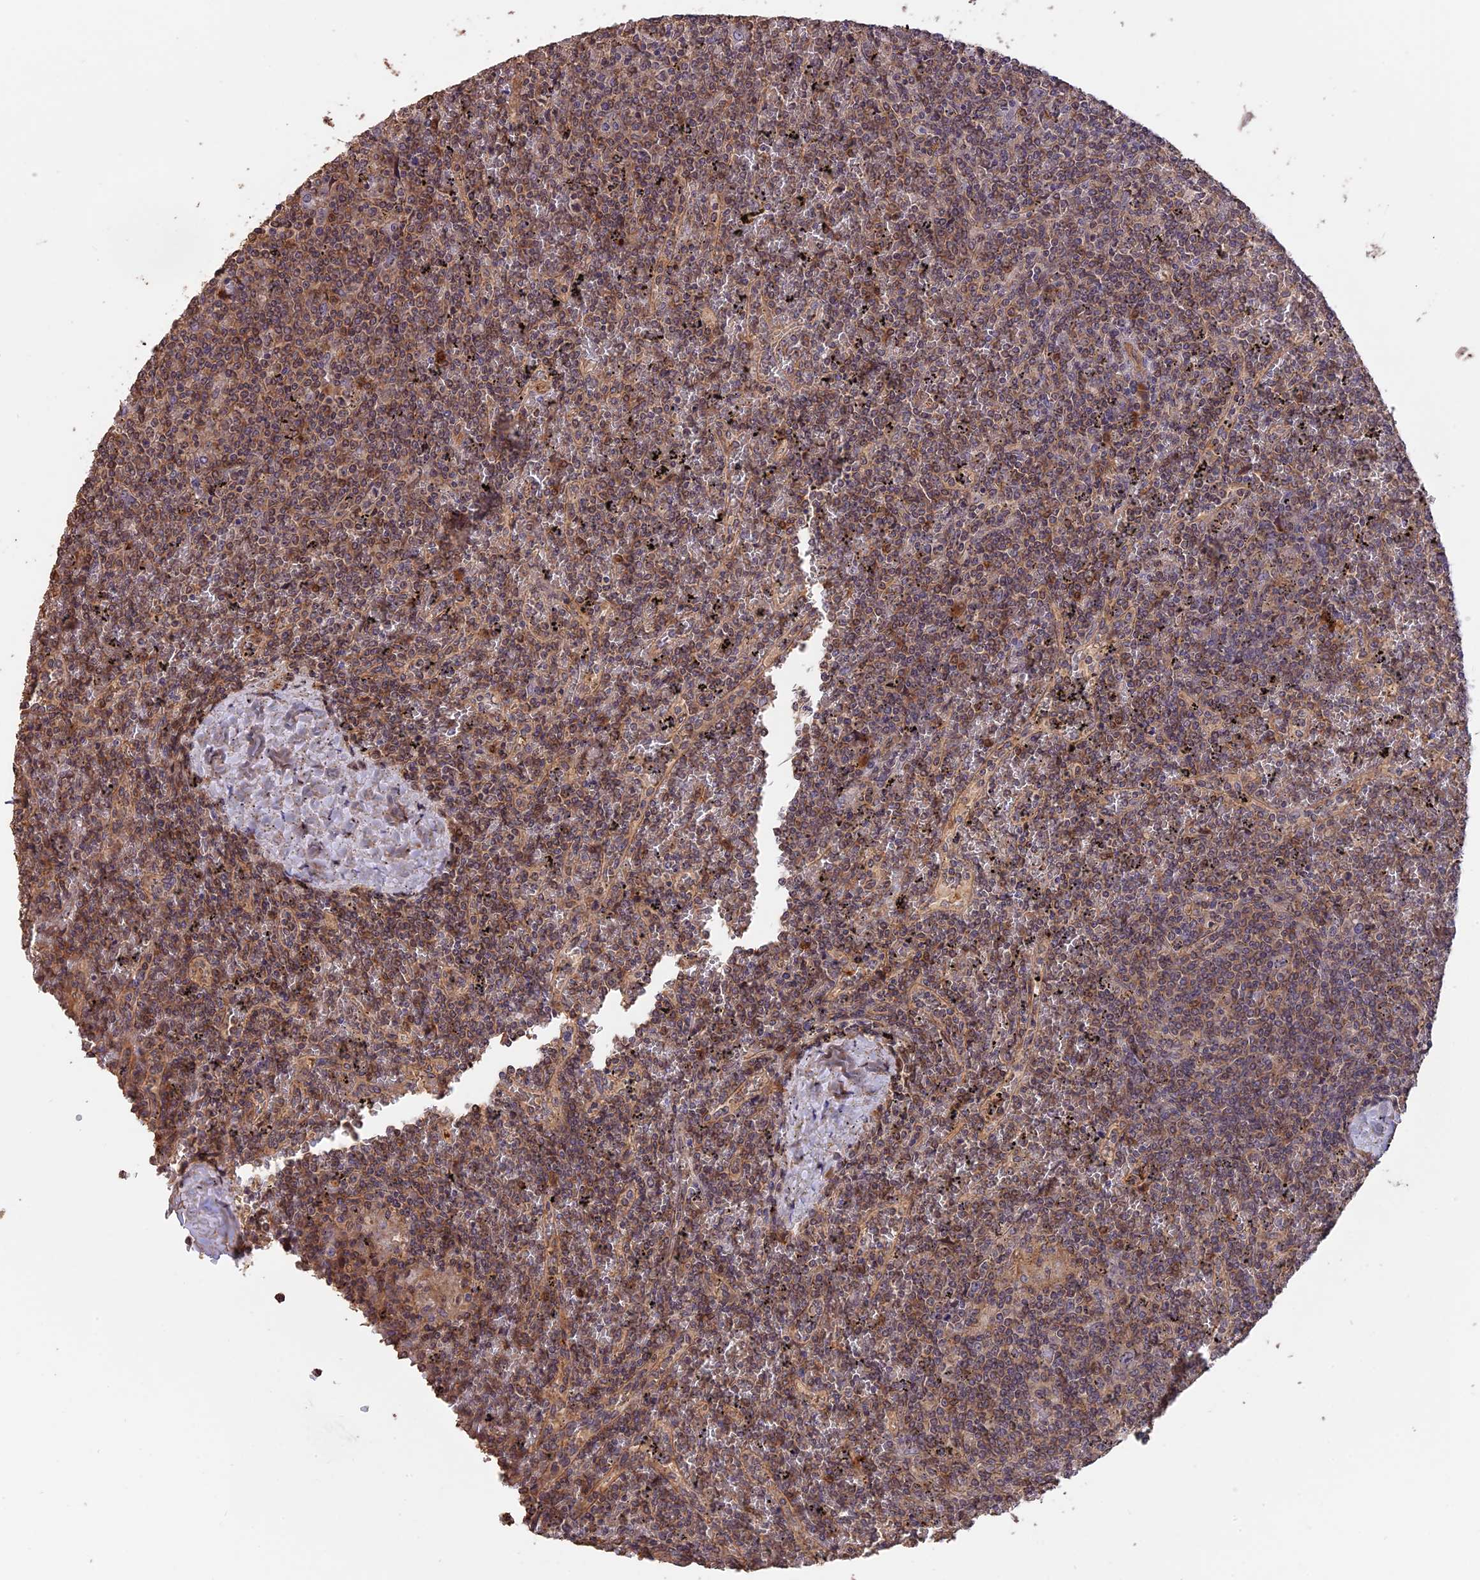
{"staining": {"intensity": "weak", "quantity": "25%-75%", "location": "cytoplasmic/membranous"}, "tissue": "lymphoma", "cell_type": "Tumor cells", "image_type": "cancer", "snomed": [{"axis": "morphology", "description": "Malignant lymphoma, non-Hodgkin's type, Low grade"}, {"axis": "topography", "description": "Spleen"}], "caption": "Tumor cells demonstrate weak cytoplasmic/membranous expression in about 25%-75% of cells in lymphoma.", "gene": "RASAL1", "patient": {"sex": "female", "age": 19}}